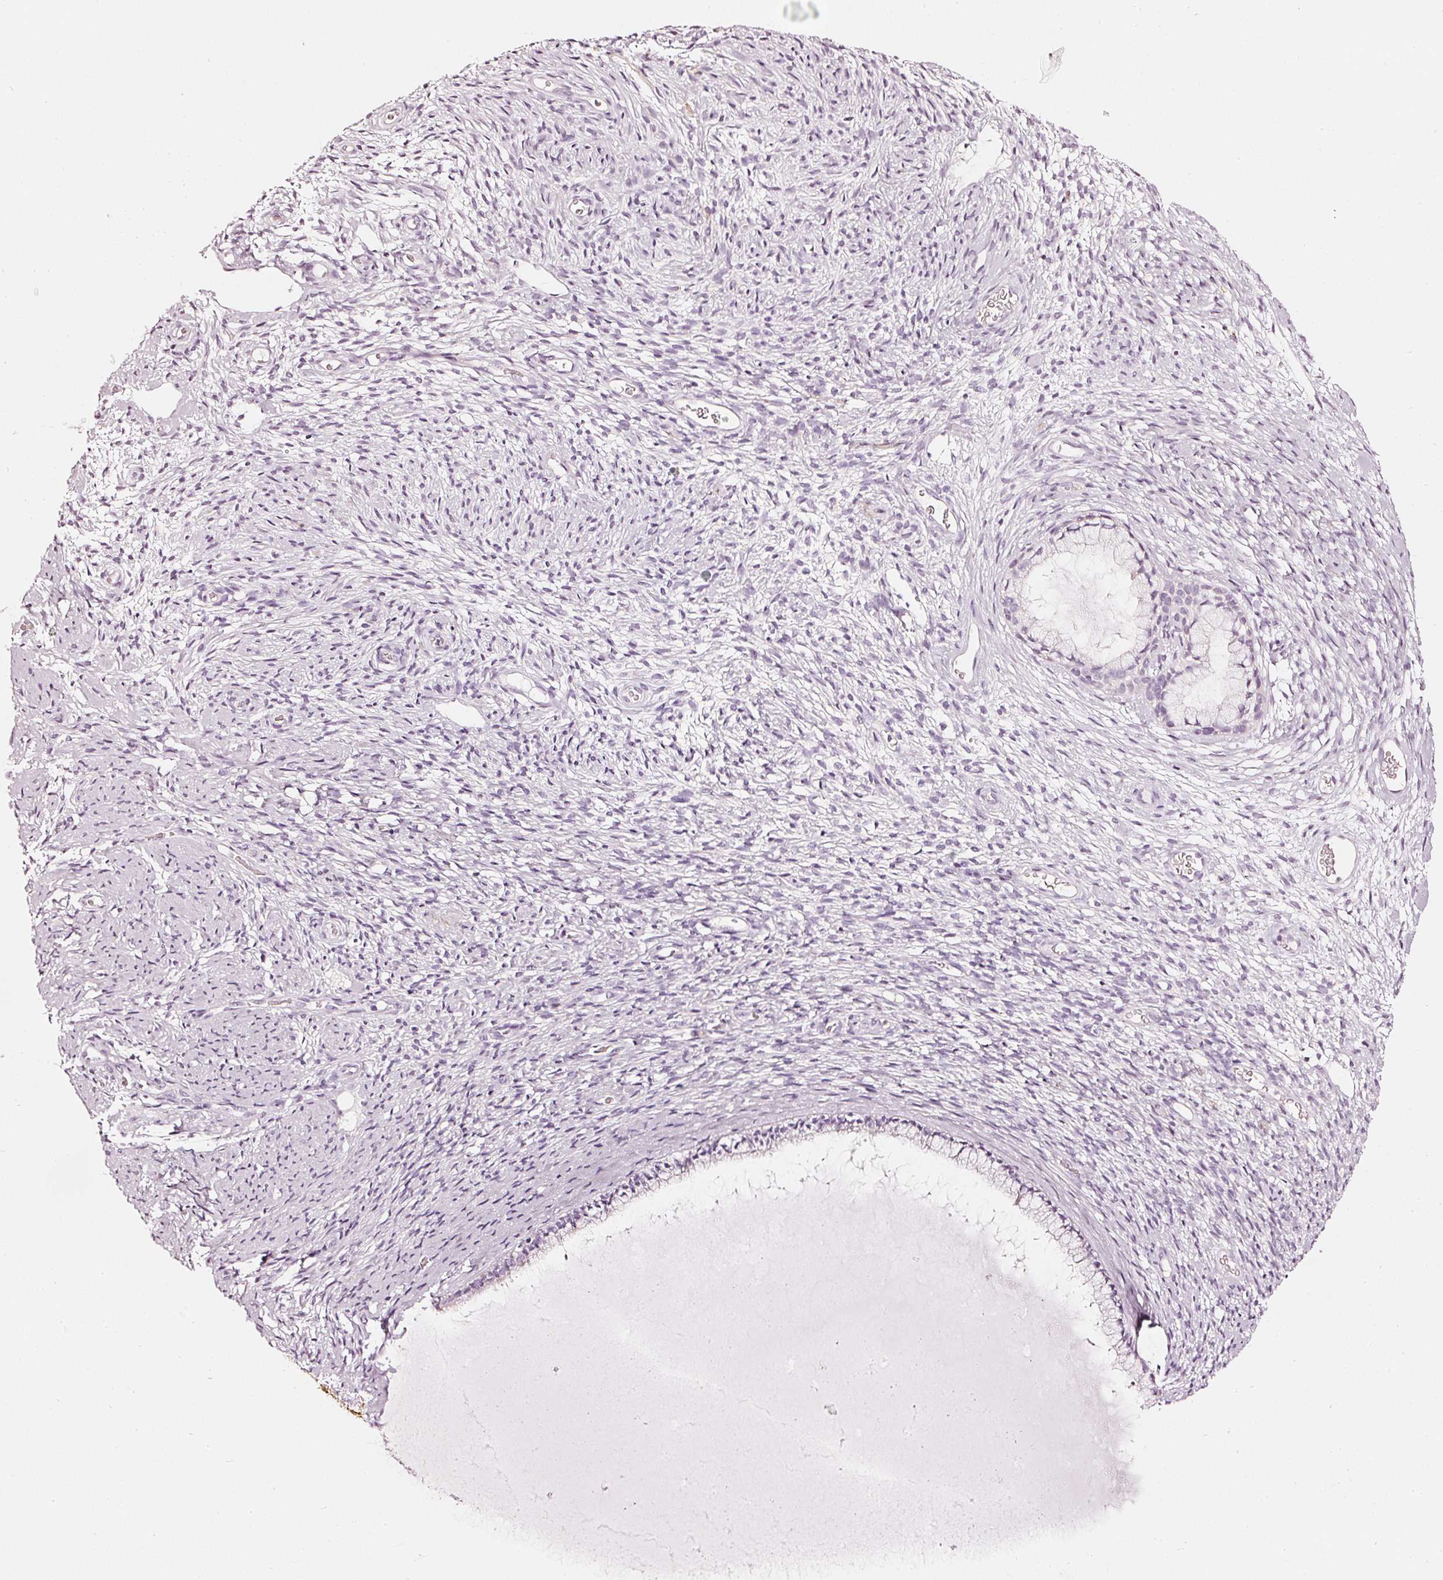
{"staining": {"intensity": "negative", "quantity": "none", "location": "none"}, "tissue": "cervix", "cell_type": "Glandular cells", "image_type": "normal", "snomed": [{"axis": "morphology", "description": "Normal tissue, NOS"}, {"axis": "topography", "description": "Cervix"}], "caption": "Glandular cells show no significant protein staining in normal cervix.", "gene": "CNP", "patient": {"sex": "female", "age": 76}}